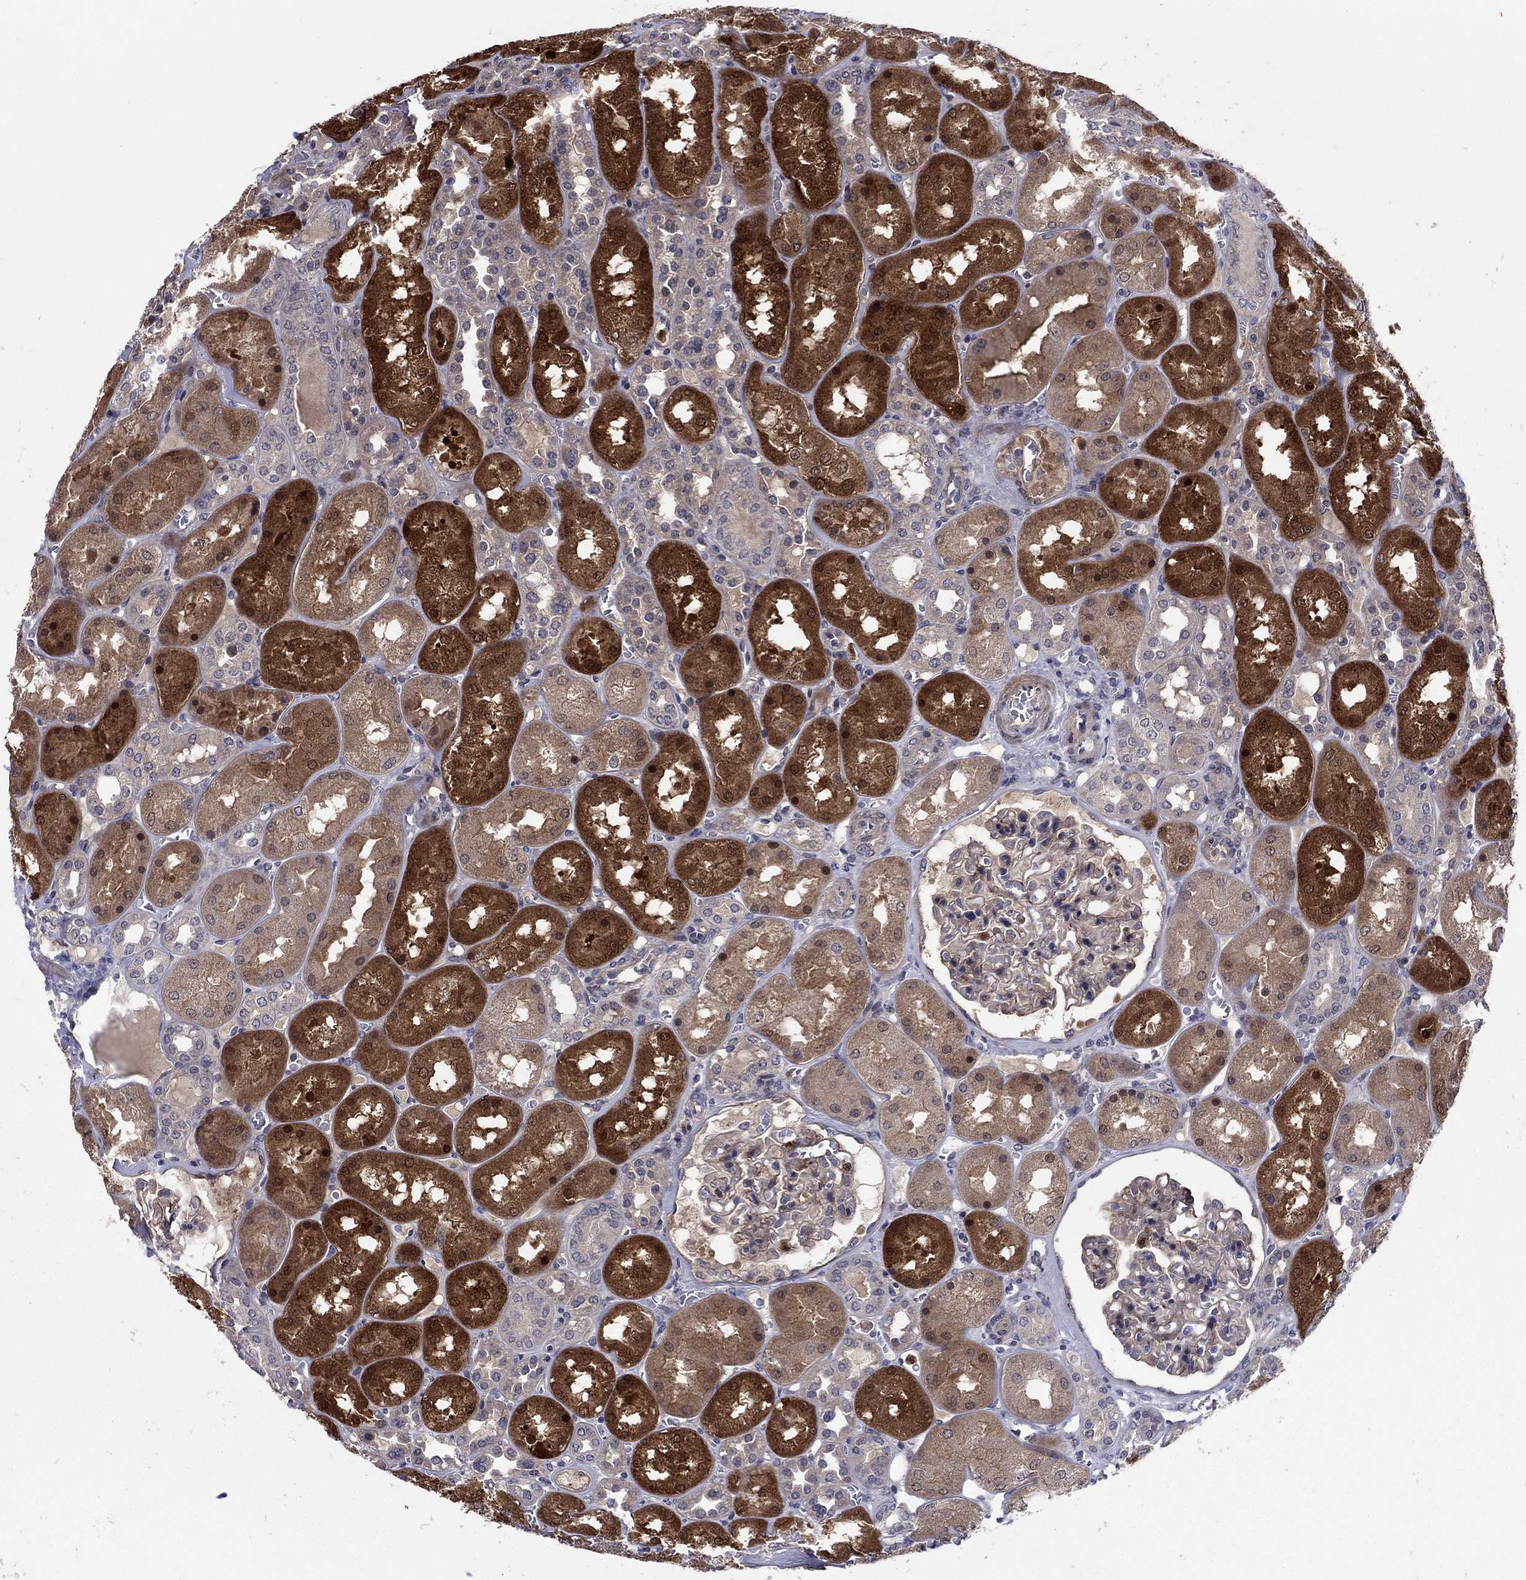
{"staining": {"intensity": "strong", "quantity": "<25%", "location": "cytoplasmic/membranous"}, "tissue": "kidney", "cell_type": "Cells in glomeruli", "image_type": "normal", "snomed": [{"axis": "morphology", "description": "Normal tissue, NOS"}, {"axis": "topography", "description": "Kidney"}], "caption": "Benign kidney displays strong cytoplasmic/membranous staining in about <25% of cells in glomeruli.", "gene": "MSRB1", "patient": {"sex": "male", "age": 73}}